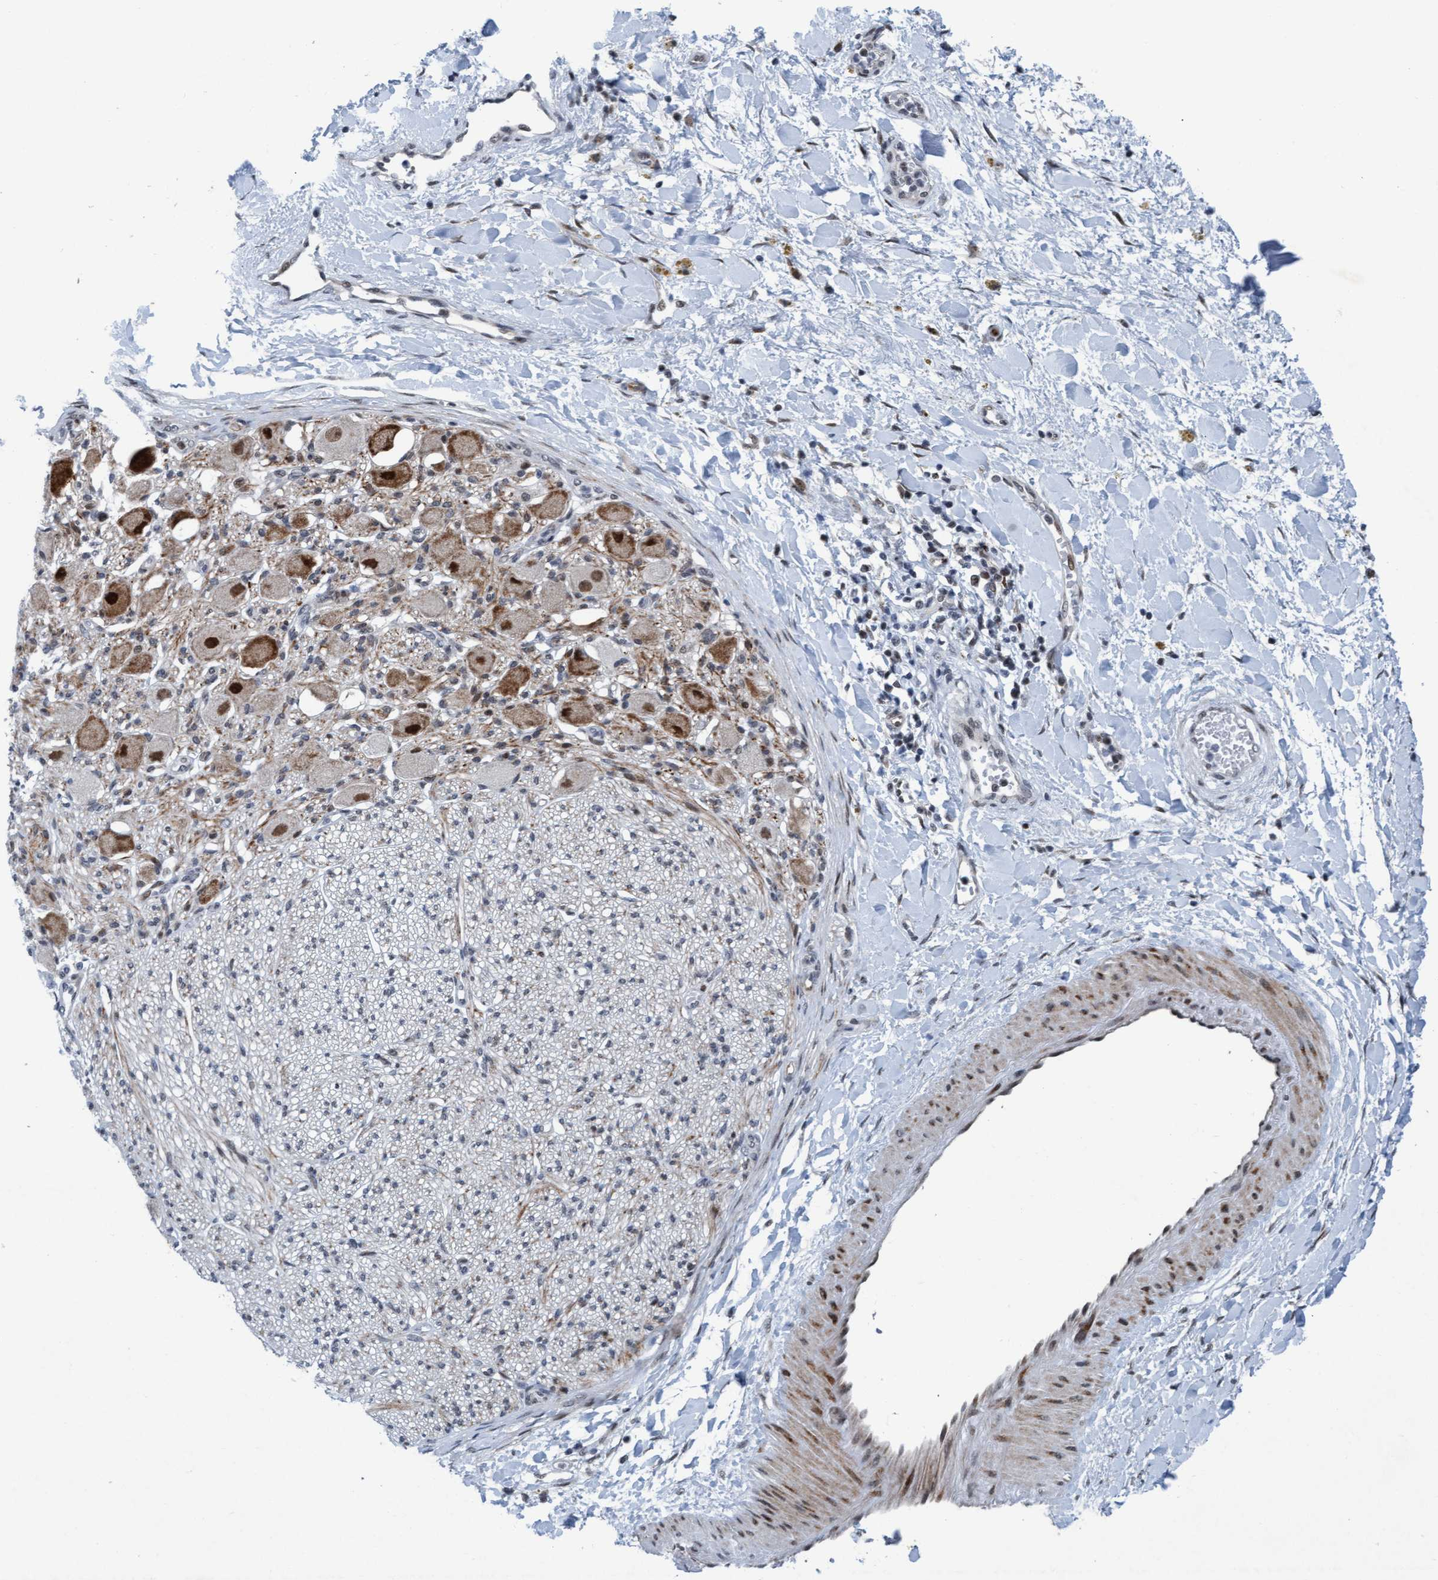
{"staining": {"intensity": "negative", "quantity": "none", "location": "none"}, "tissue": "adipose tissue", "cell_type": "Adipocytes", "image_type": "normal", "snomed": [{"axis": "morphology", "description": "Normal tissue, NOS"}, {"axis": "topography", "description": "Kidney"}, {"axis": "topography", "description": "Peripheral nerve tissue"}], "caption": "Immunohistochemical staining of benign adipose tissue shows no significant positivity in adipocytes. (Brightfield microscopy of DAB (3,3'-diaminobenzidine) immunohistochemistry at high magnification).", "gene": "CWC27", "patient": {"sex": "male", "age": 7}}